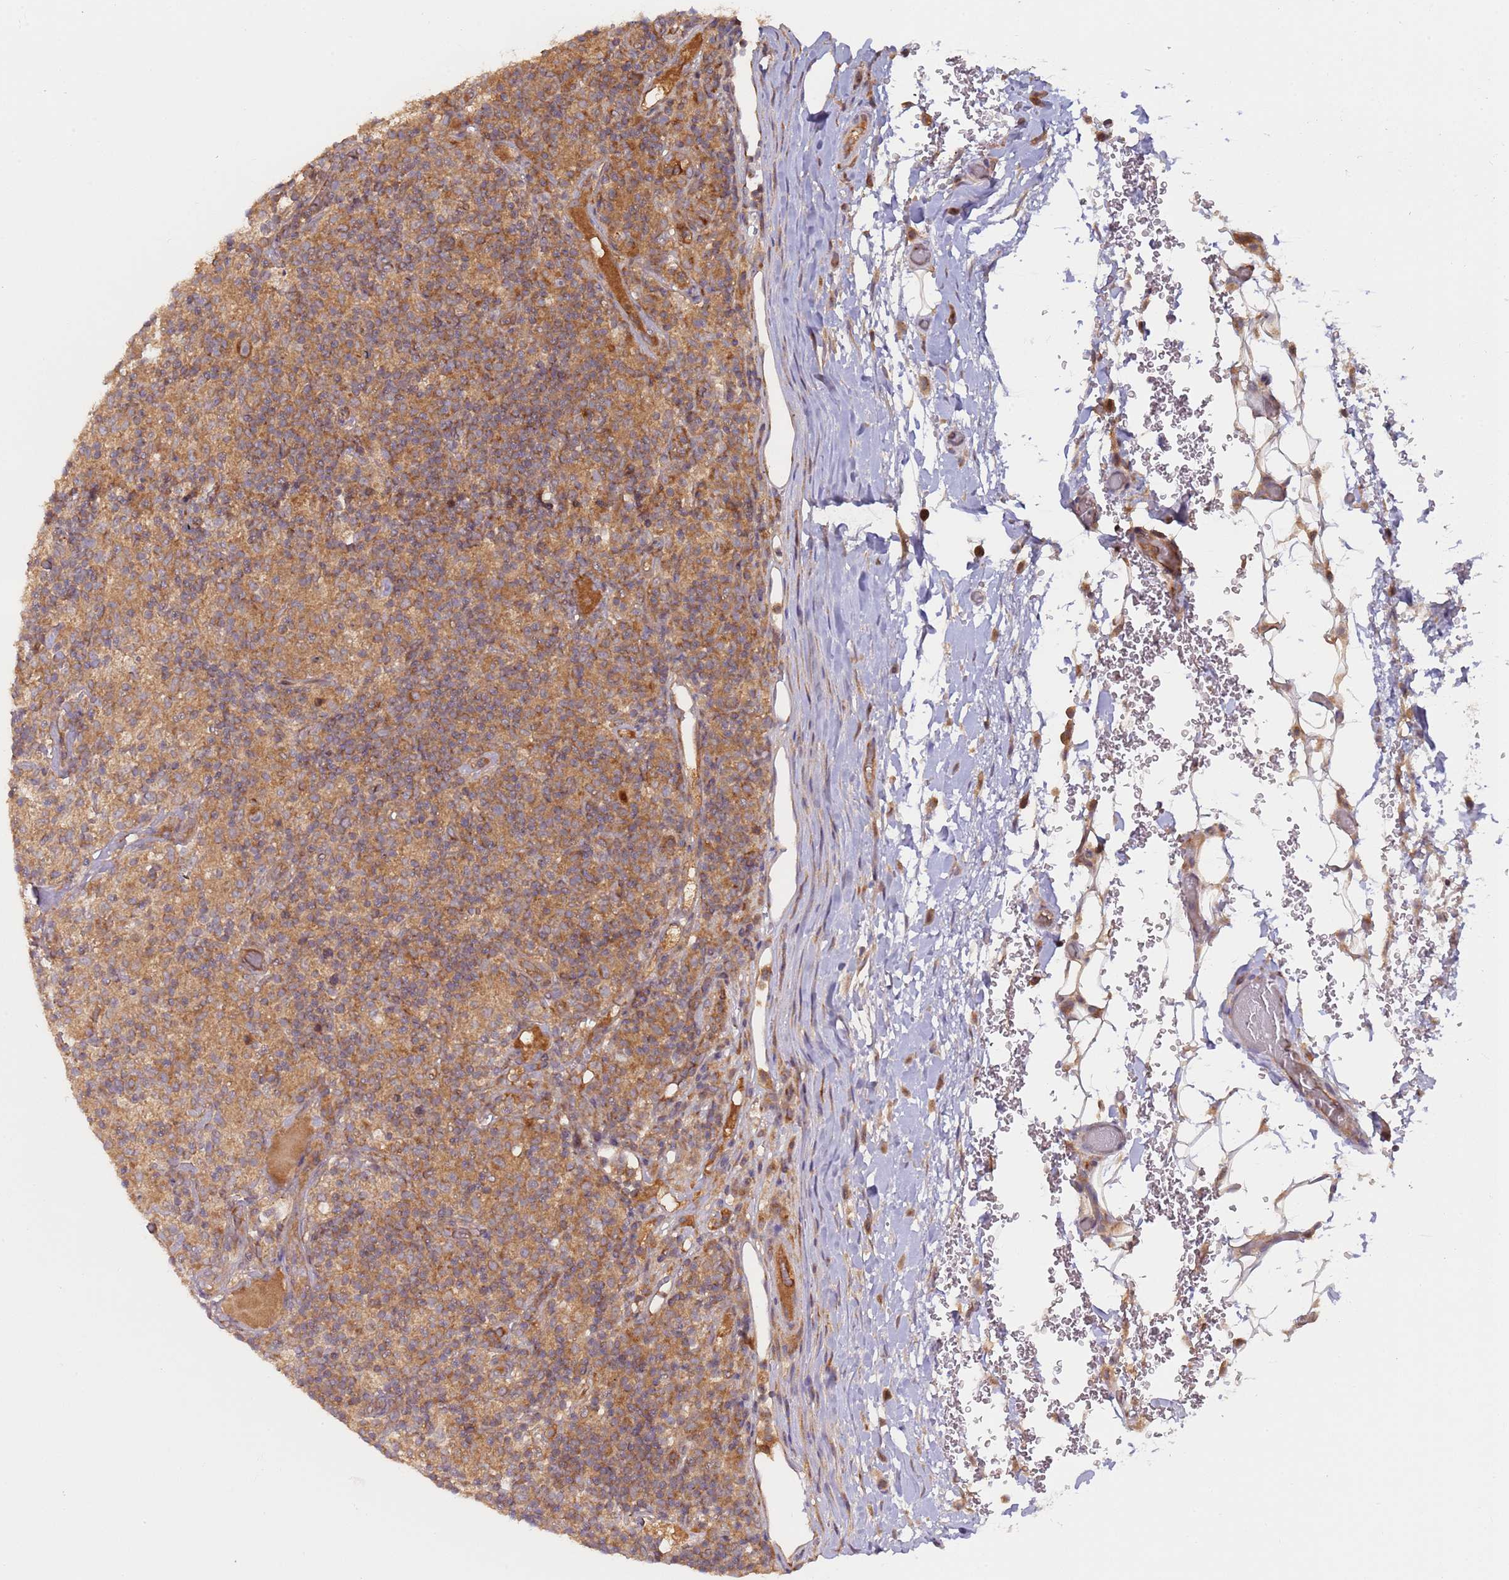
{"staining": {"intensity": "moderate", "quantity": ">75%", "location": "cytoplasmic/membranous"}, "tissue": "lymphoma", "cell_type": "Tumor cells", "image_type": "cancer", "snomed": [{"axis": "morphology", "description": "Hodgkin's disease, NOS"}, {"axis": "topography", "description": "Lymph node"}], "caption": "DAB immunohistochemical staining of human lymphoma exhibits moderate cytoplasmic/membranous protein expression in about >75% of tumor cells. The staining was performed using DAB, with brown indicating positive protein expression. Nuclei are stained blue with hematoxylin.", "gene": "OR5A2", "patient": {"sex": "male", "age": 70}}